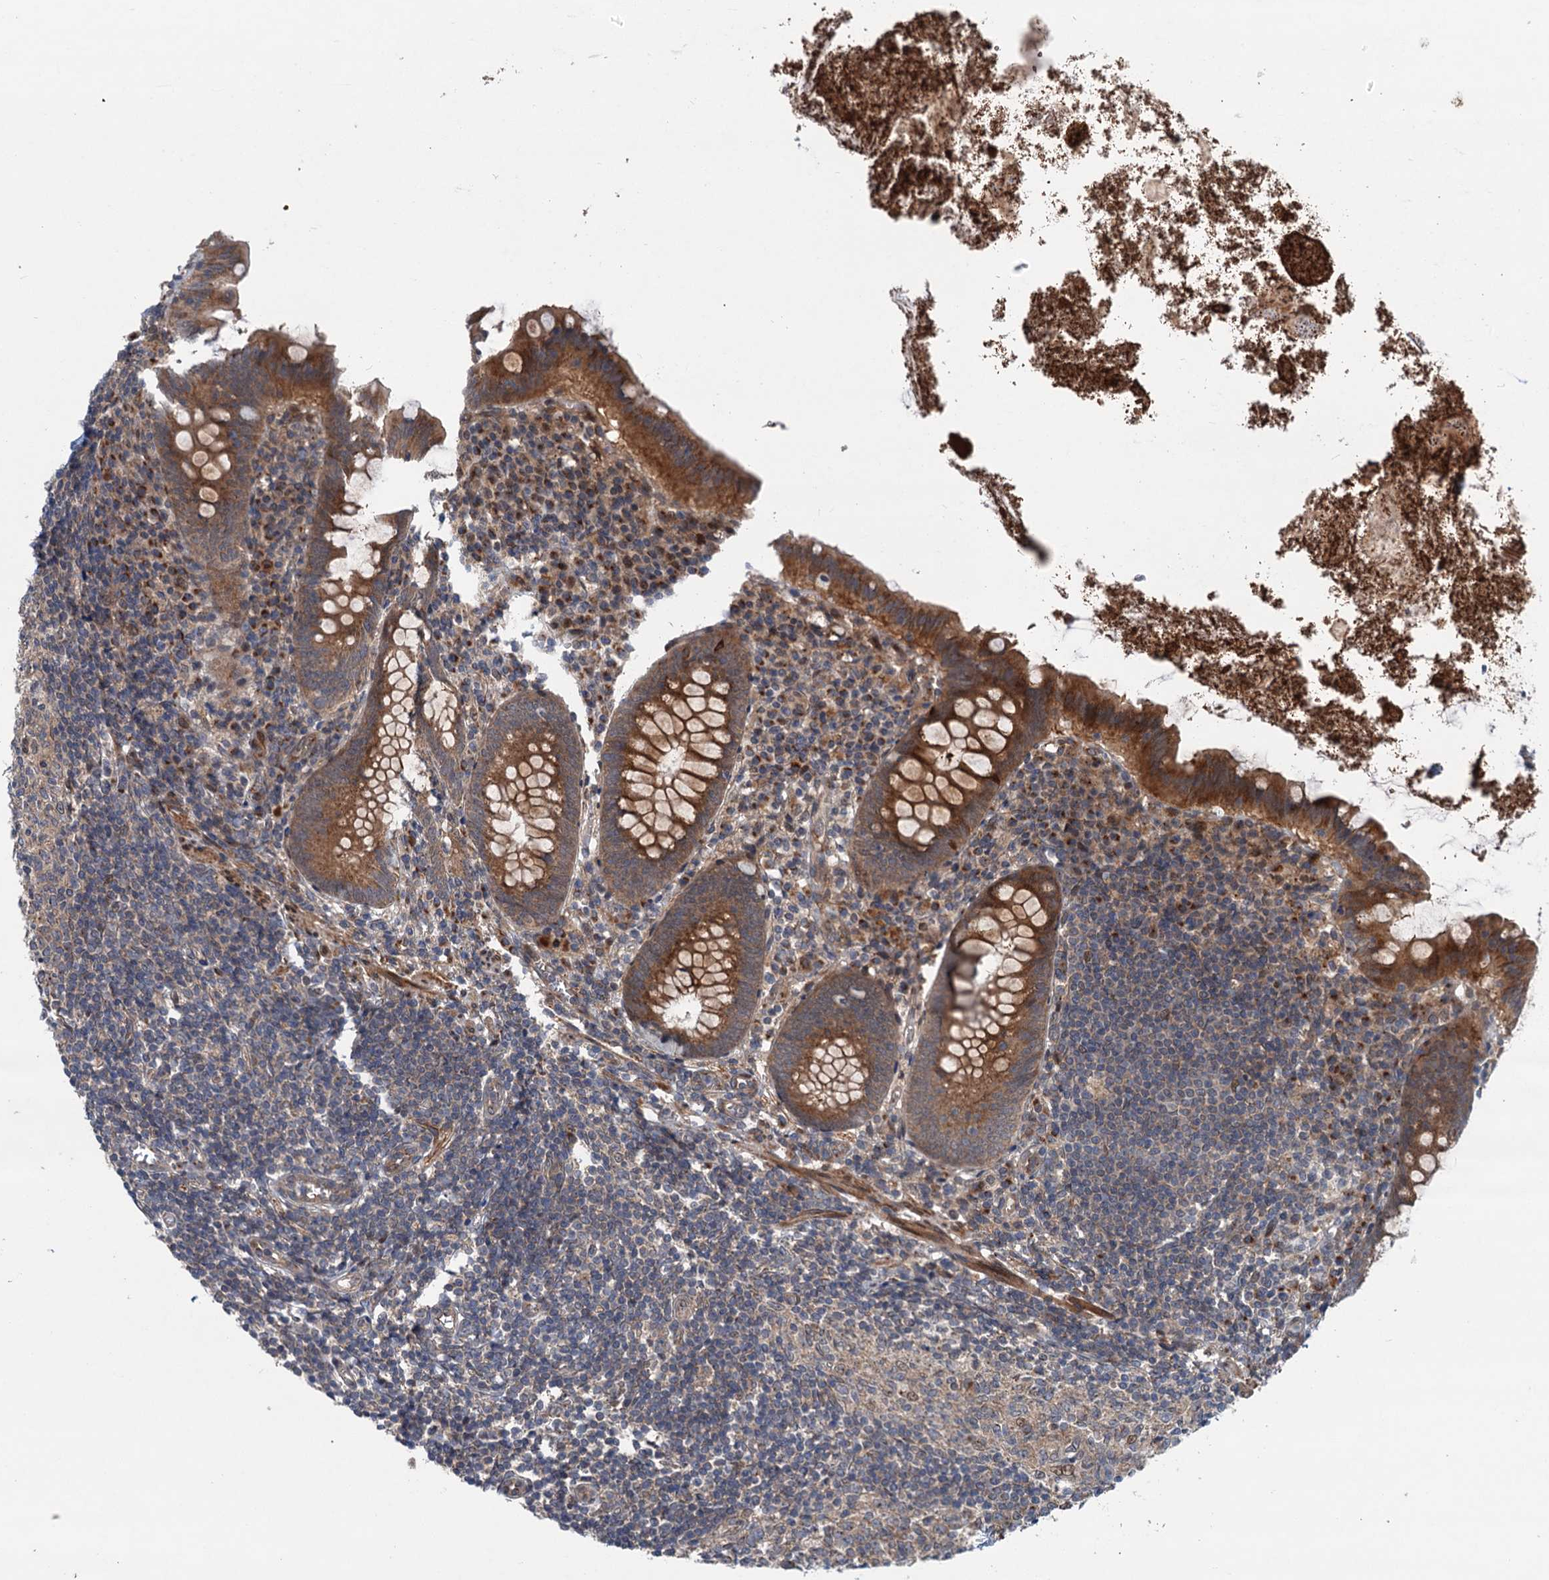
{"staining": {"intensity": "strong", "quantity": ">75%", "location": "cytoplasmic/membranous"}, "tissue": "appendix", "cell_type": "Glandular cells", "image_type": "normal", "snomed": [{"axis": "morphology", "description": "Normal tissue, NOS"}, {"axis": "topography", "description": "Appendix"}], "caption": "Appendix stained with DAB immunohistochemistry (IHC) exhibits high levels of strong cytoplasmic/membranous positivity in about >75% of glandular cells.", "gene": "DYNC2I2", "patient": {"sex": "female", "age": 51}}